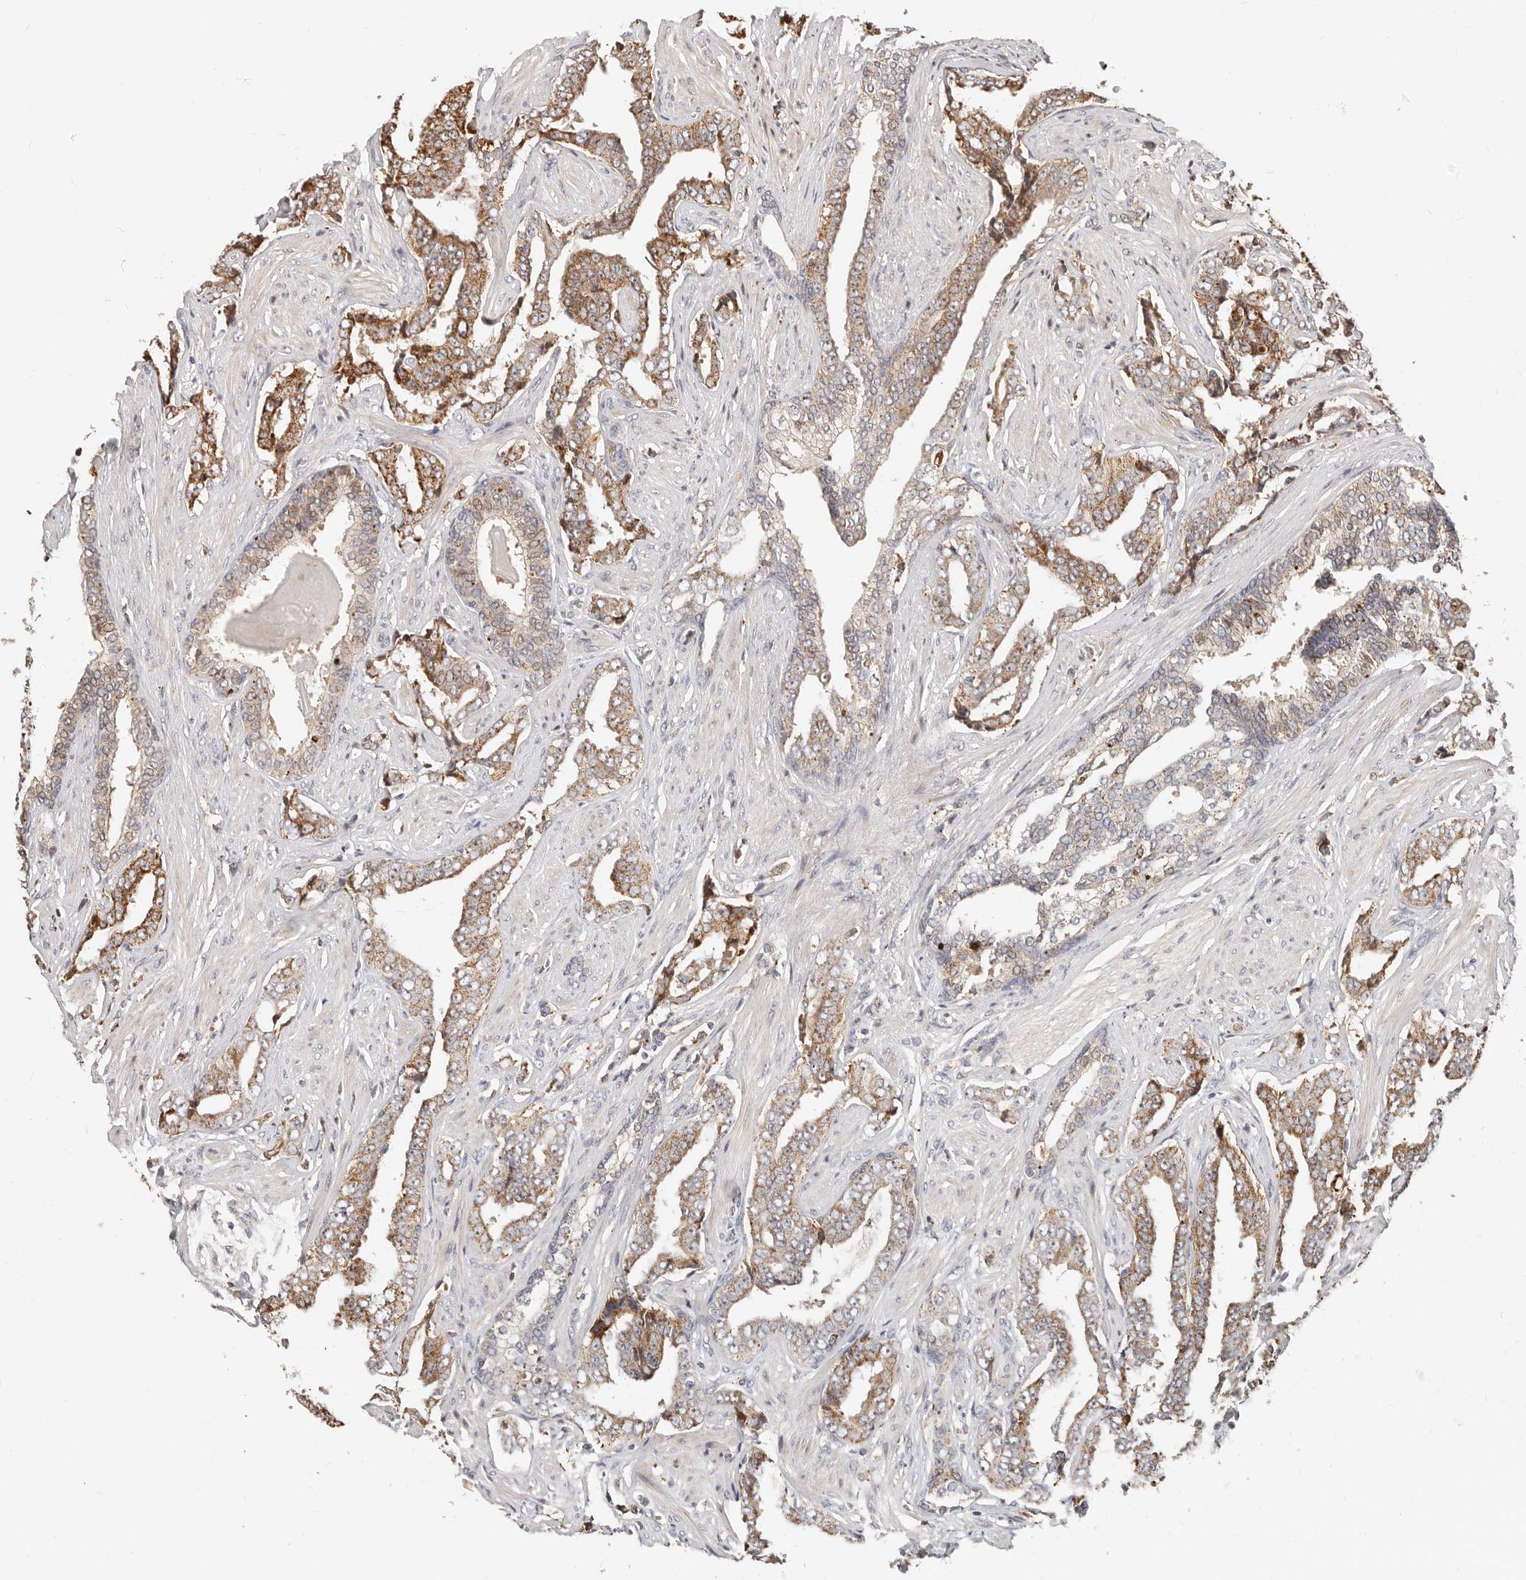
{"staining": {"intensity": "moderate", "quantity": ">75%", "location": "cytoplasmic/membranous"}, "tissue": "prostate cancer", "cell_type": "Tumor cells", "image_type": "cancer", "snomed": [{"axis": "morphology", "description": "Adenocarcinoma, High grade"}, {"axis": "topography", "description": "Prostate"}], "caption": "This is a photomicrograph of immunohistochemistry (IHC) staining of prostate high-grade adenocarcinoma, which shows moderate positivity in the cytoplasmic/membranous of tumor cells.", "gene": "ZRANB1", "patient": {"sex": "male", "age": 71}}